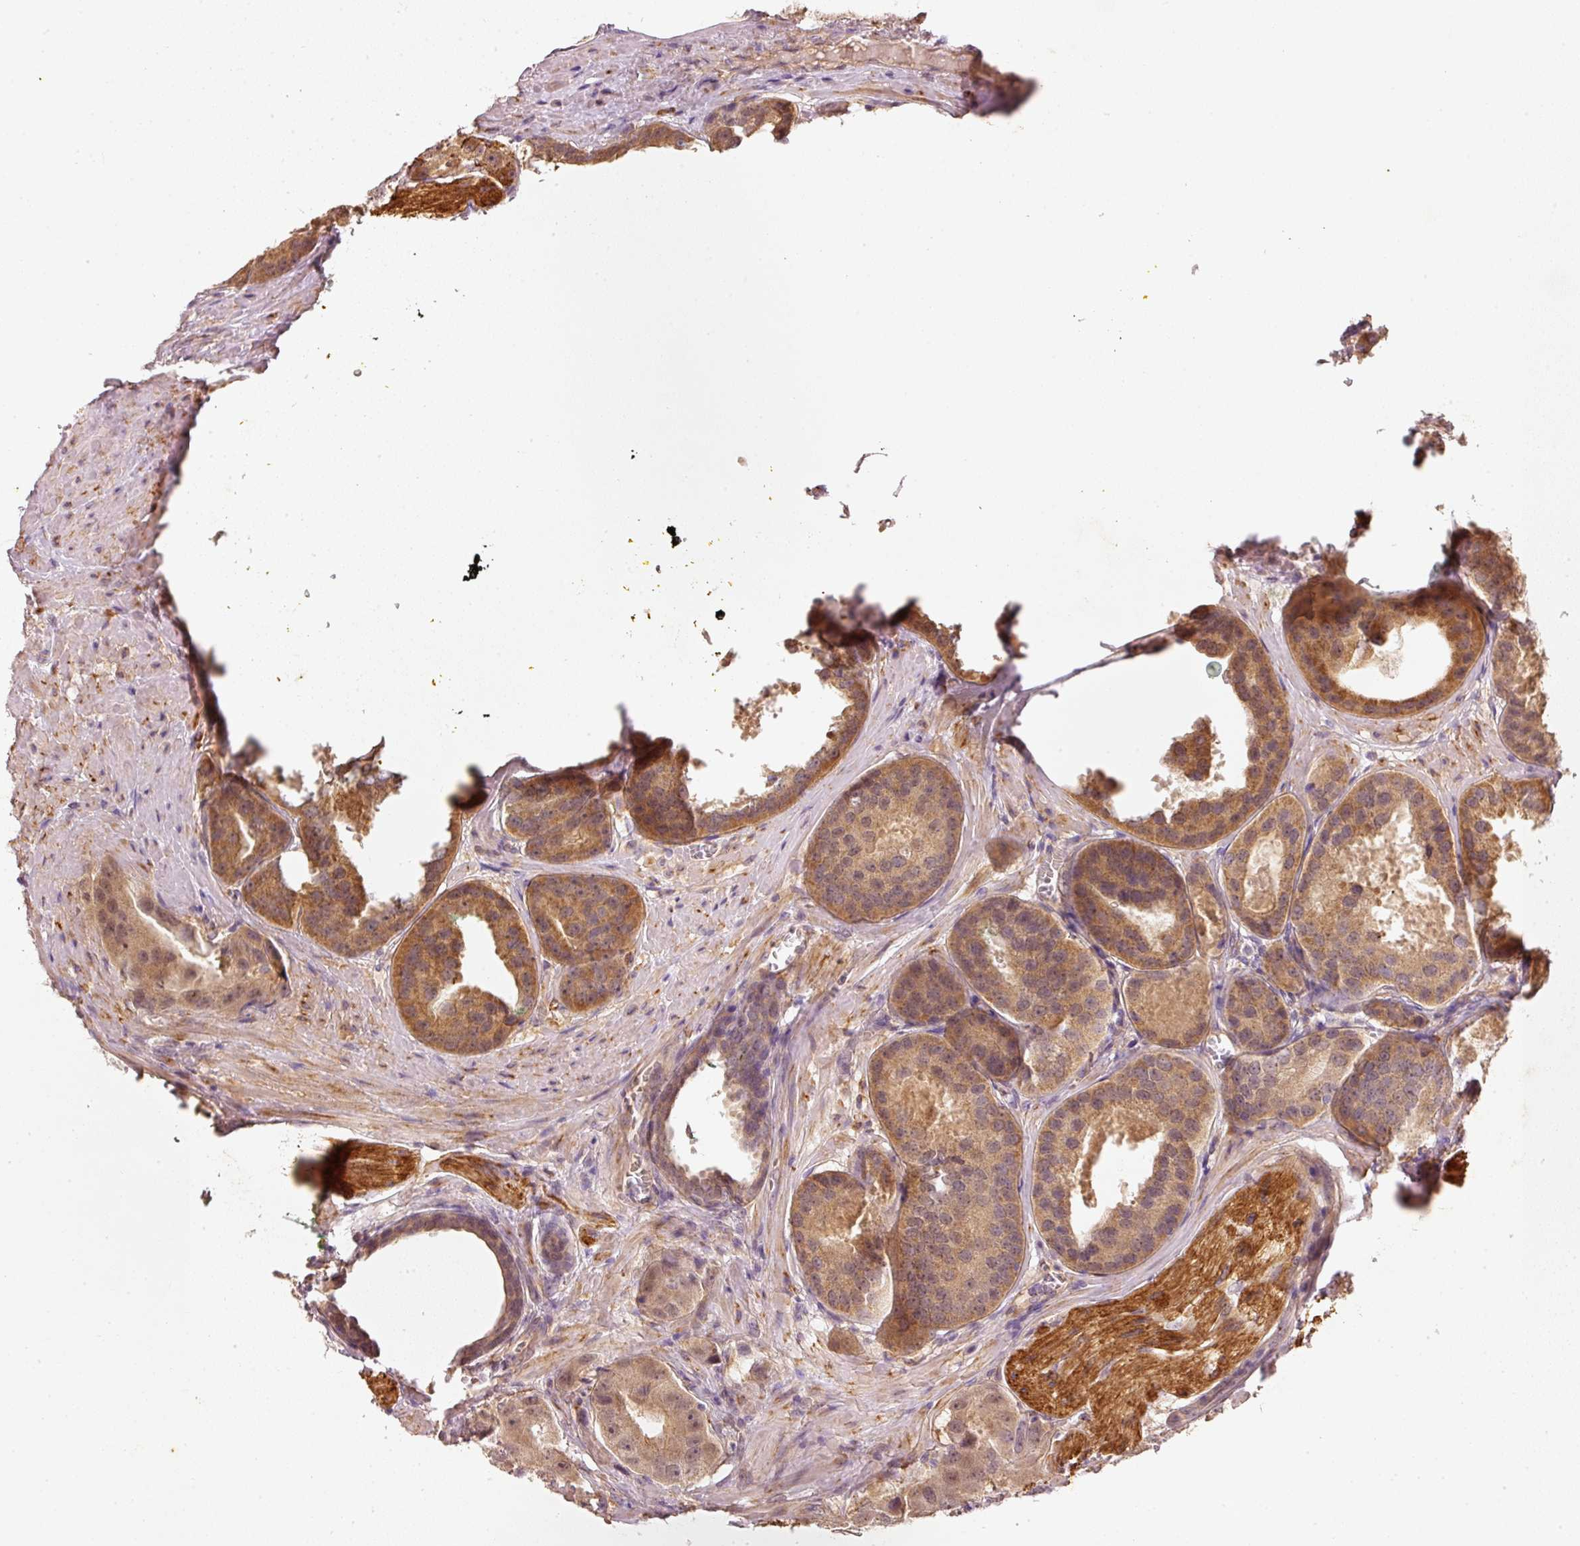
{"staining": {"intensity": "moderate", "quantity": ">75%", "location": "cytoplasmic/membranous"}, "tissue": "prostate cancer", "cell_type": "Tumor cells", "image_type": "cancer", "snomed": [{"axis": "morphology", "description": "Adenocarcinoma, High grade"}, {"axis": "topography", "description": "Prostate"}], "caption": "Prostate high-grade adenocarcinoma stained with a protein marker reveals moderate staining in tumor cells.", "gene": "RGL2", "patient": {"sex": "male", "age": 63}}